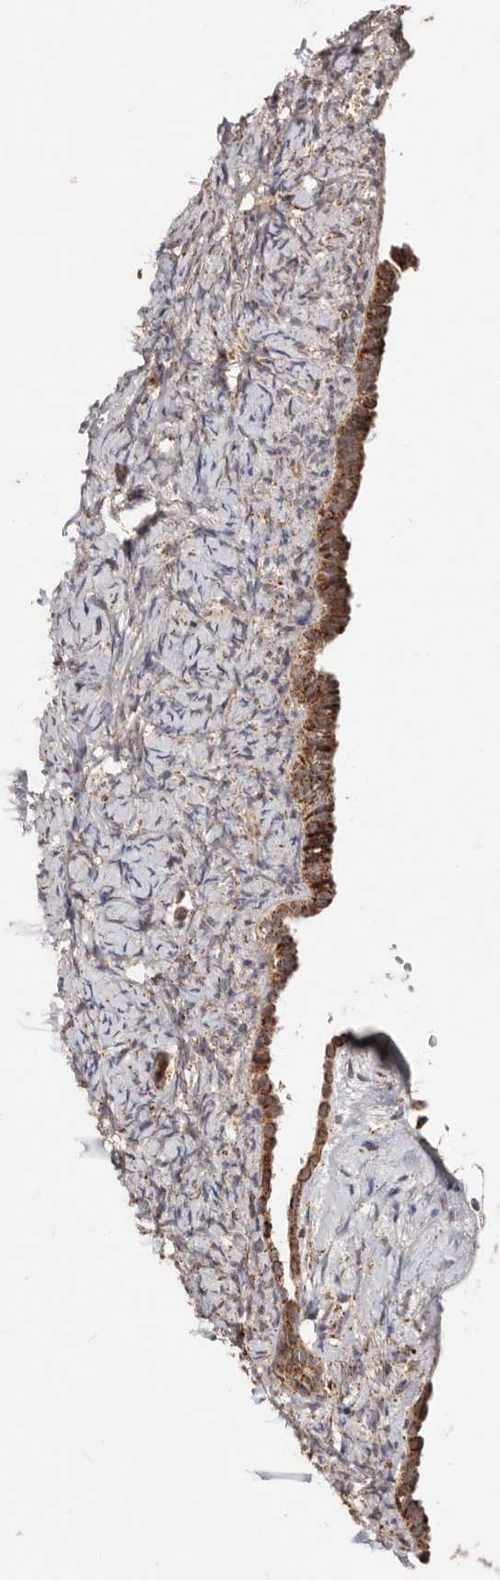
{"staining": {"intensity": "strong", "quantity": ">75%", "location": "cytoplasmic/membranous"}, "tissue": "ovary", "cell_type": "Follicle cells", "image_type": "normal", "snomed": [{"axis": "morphology", "description": "Normal tissue, NOS"}, {"axis": "topography", "description": "Ovary"}], "caption": "This micrograph reveals IHC staining of unremarkable human ovary, with high strong cytoplasmic/membranous positivity in approximately >75% of follicle cells.", "gene": "PRKACB", "patient": {"sex": "female", "age": 33}}